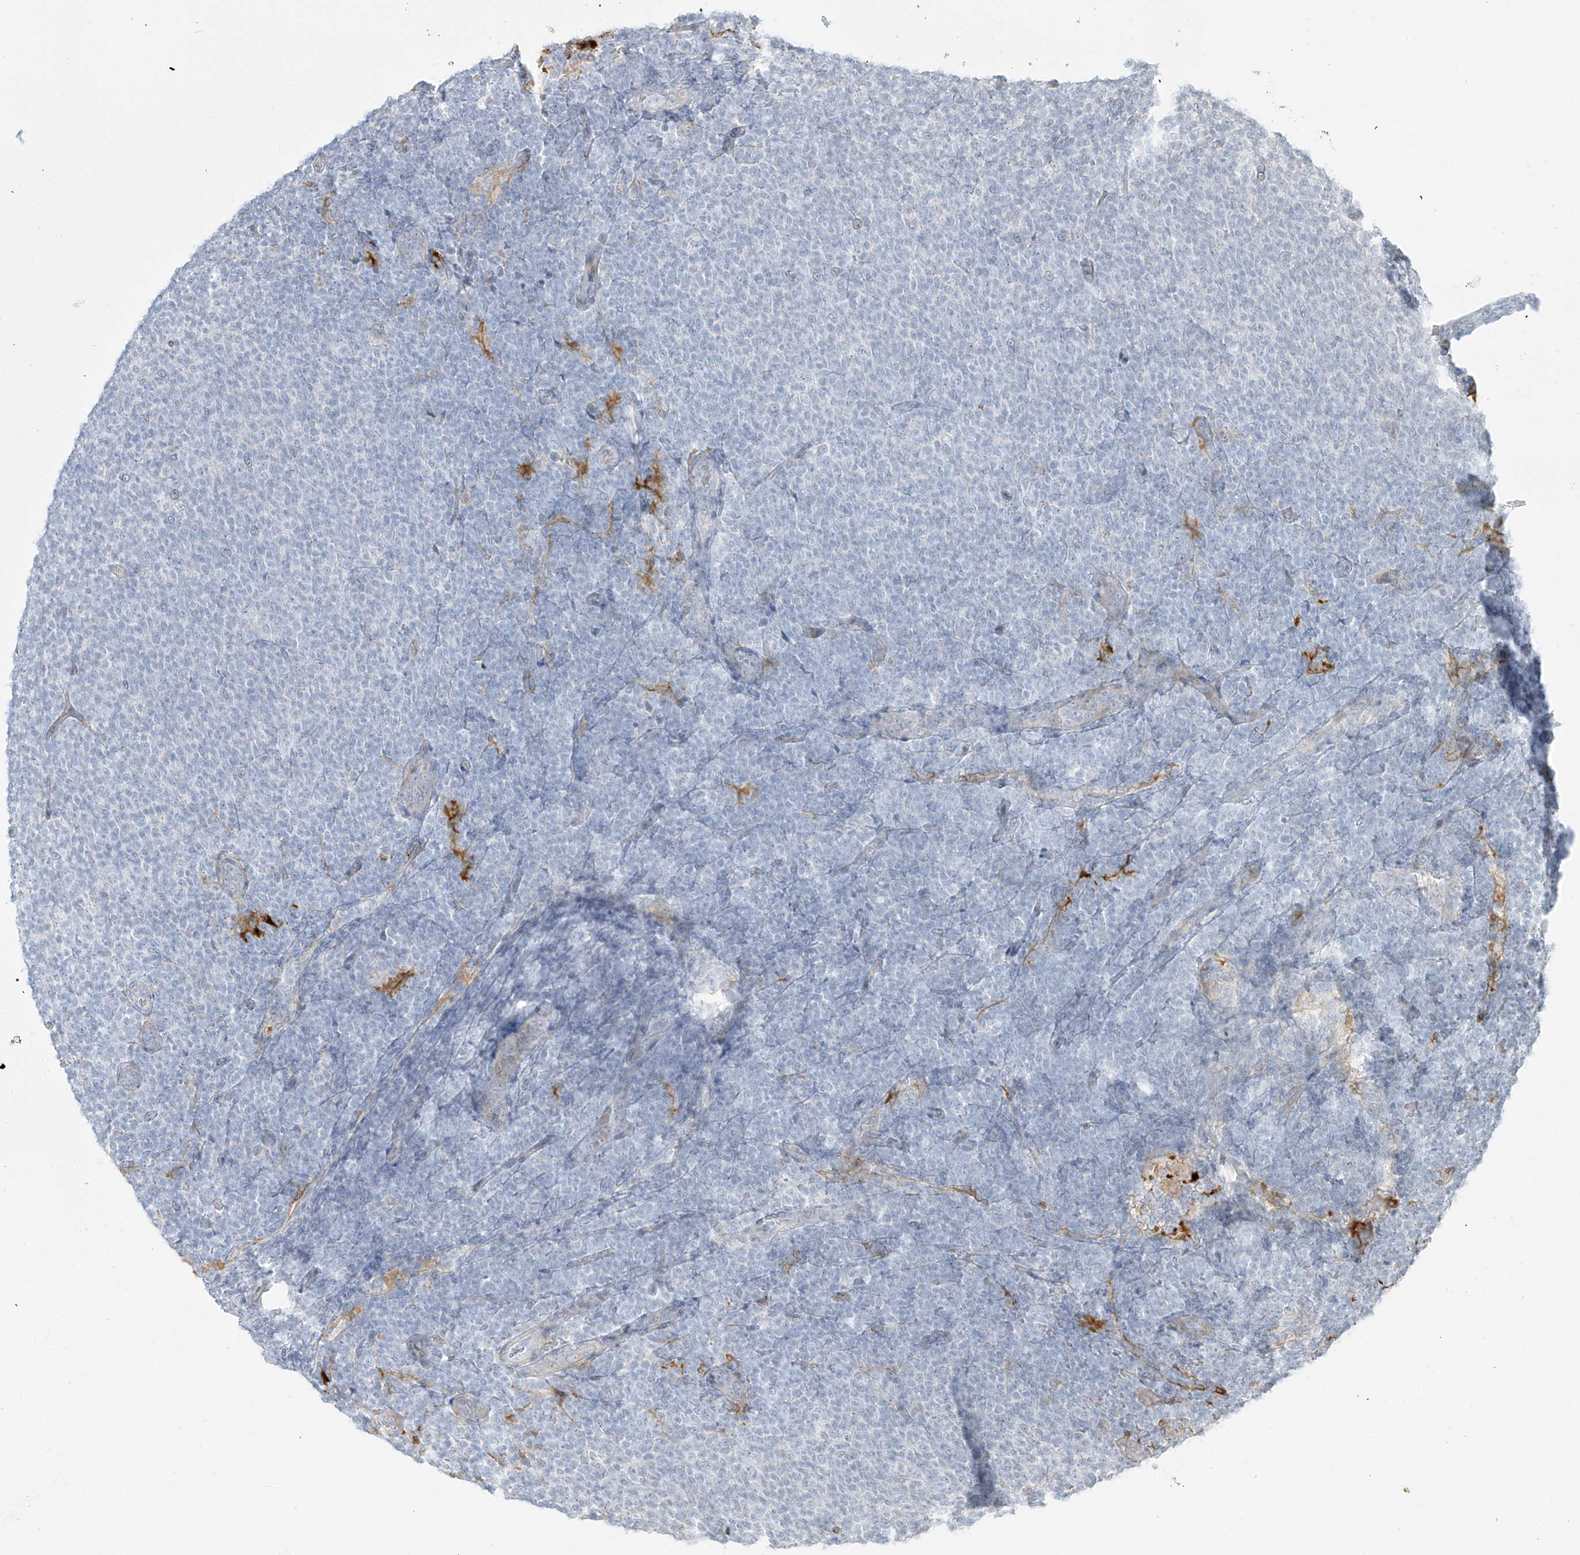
{"staining": {"intensity": "negative", "quantity": "none", "location": "none"}, "tissue": "lymphoma", "cell_type": "Tumor cells", "image_type": "cancer", "snomed": [{"axis": "morphology", "description": "Malignant lymphoma, non-Hodgkin's type, Low grade"}, {"axis": "topography", "description": "Lymph node"}], "caption": "DAB (3,3'-diaminobenzidine) immunohistochemical staining of human lymphoma exhibits no significant expression in tumor cells.", "gene": "NHSL1", "patient": {"sex": "male", "age": 66}}